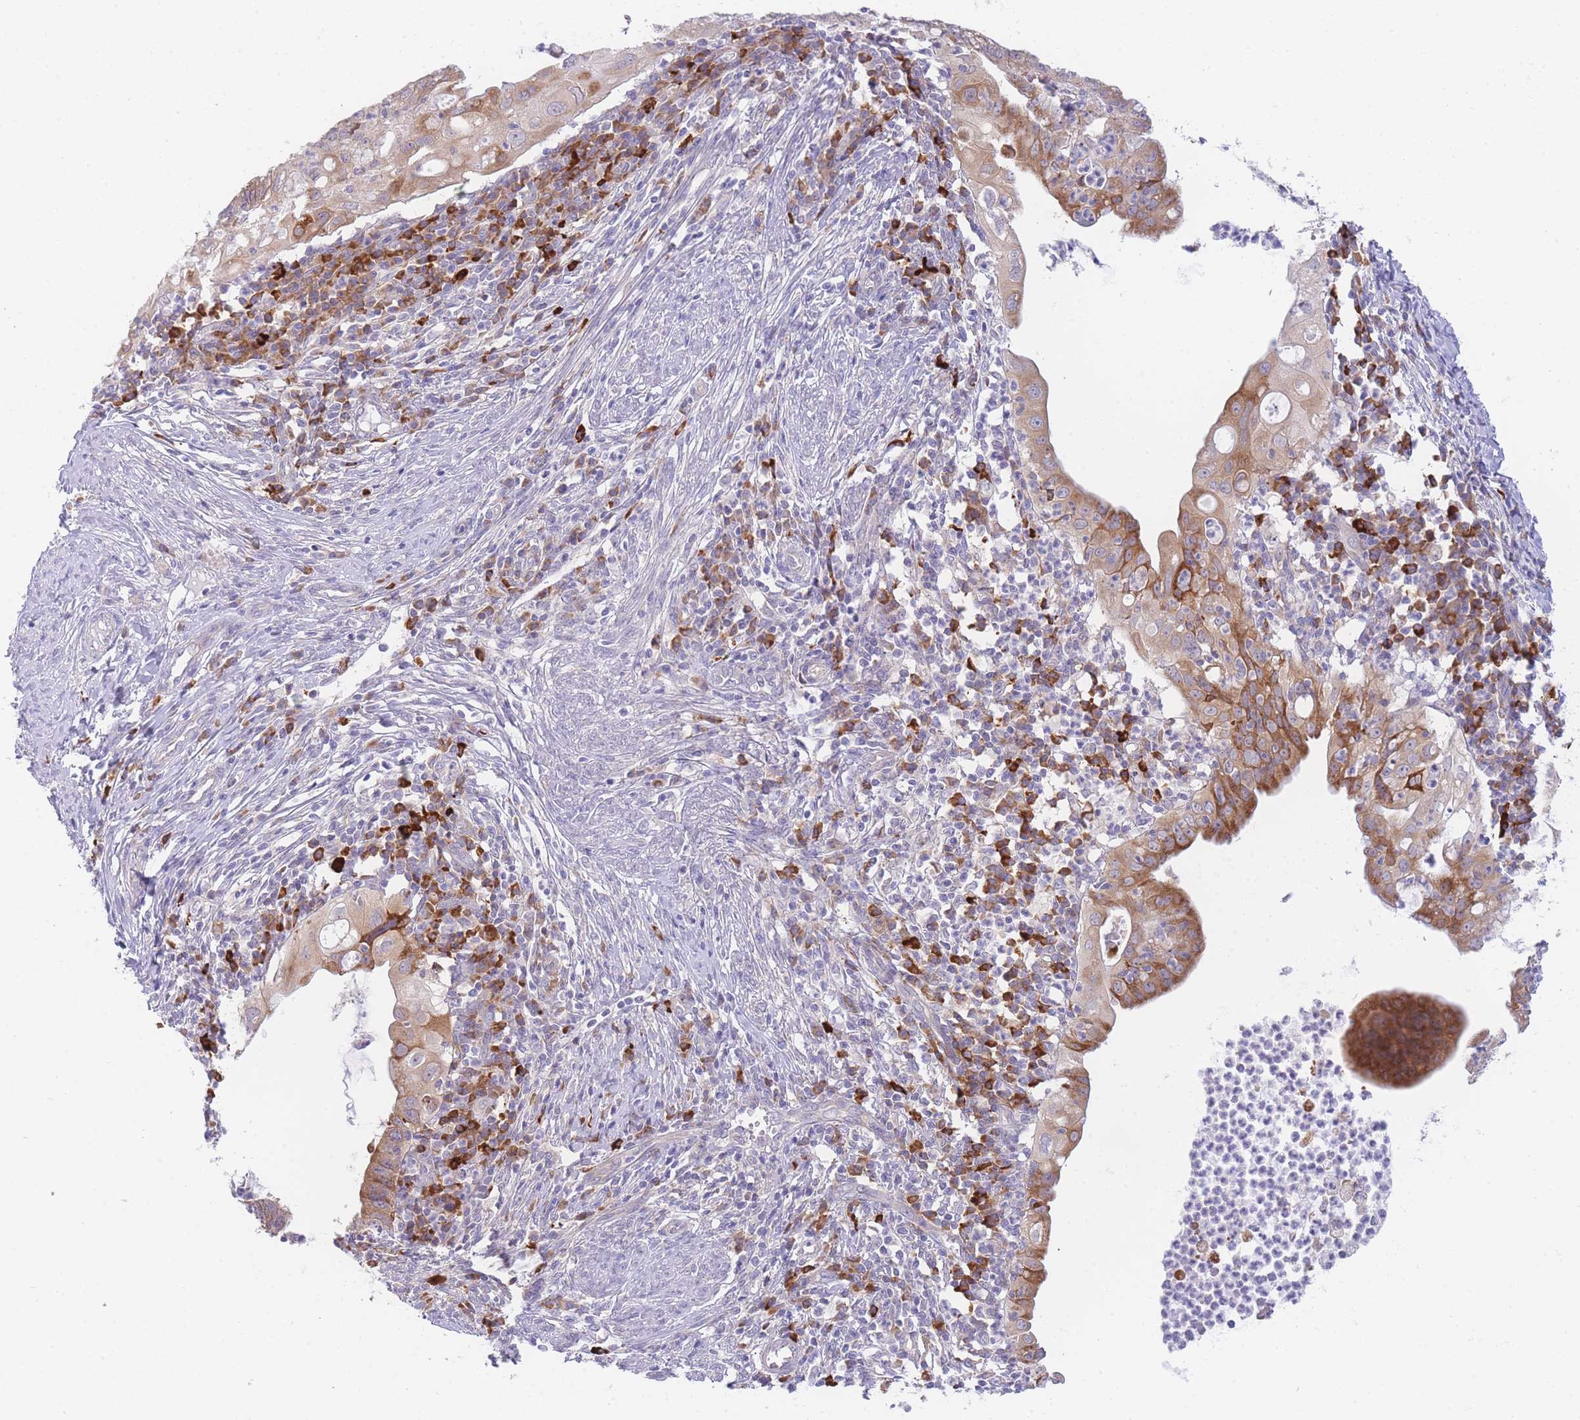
{"staining": {"intensity": "moderate", "quantity": ">75%", "location": "cytoplasmic/membranous"}, "tissue": "cervical cancer", "cell_type": "Tumor cells", "image_type": "cancer", "snomed": [{"axis": "morphology", "description": "Adenocarcinoma, NOS"}, {"axis": "topography", "description": "Cervix"}], "caption": "Protein expression analysis of human cervical cancer (adenocarcinoma) reveals moderate cytoplasmic/membranous staining in about >75% of tumor cells.", "gene": "ZNF510", "patient": {"sex": "female", "age": 36}}